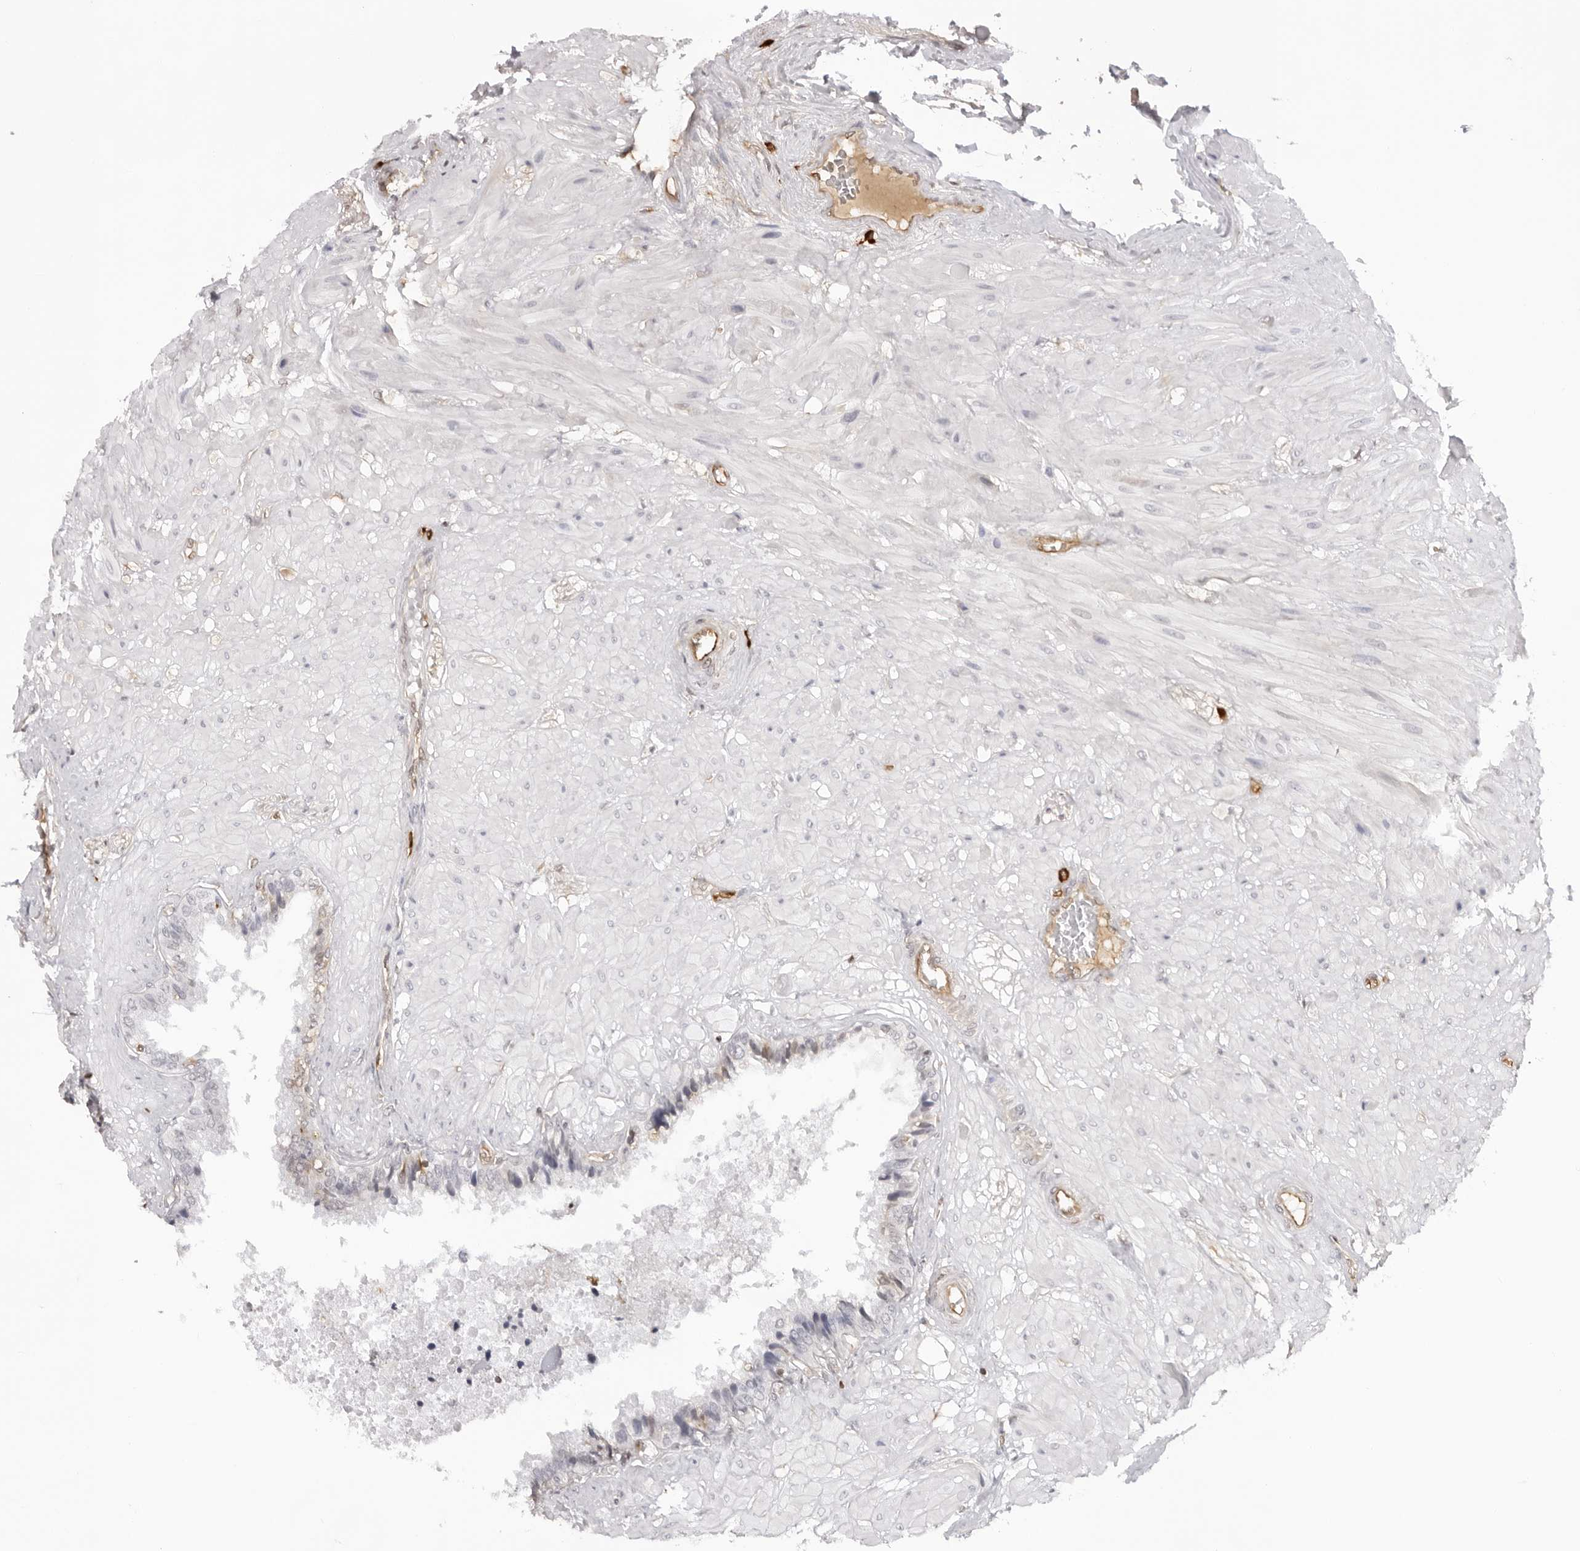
{"staining": {"intensity": "negative", "quantity": "none", "location": "none"}, "tissue": "seminal vesicle", "cell_type": "Glandular cells", "image_type": "normal", "snomed": [{"axis": "morphology", "description": "Normal tissue, NOS"}, {"axis": "topography", "description": "Seminal veicle"}], "caption": "Seminal vesicle stained for a protein using immunohistochemistry demonstrates no expression glandular cells.", "gene": "DYNLT5", "patient": {"sex": "male", "age": 46}}